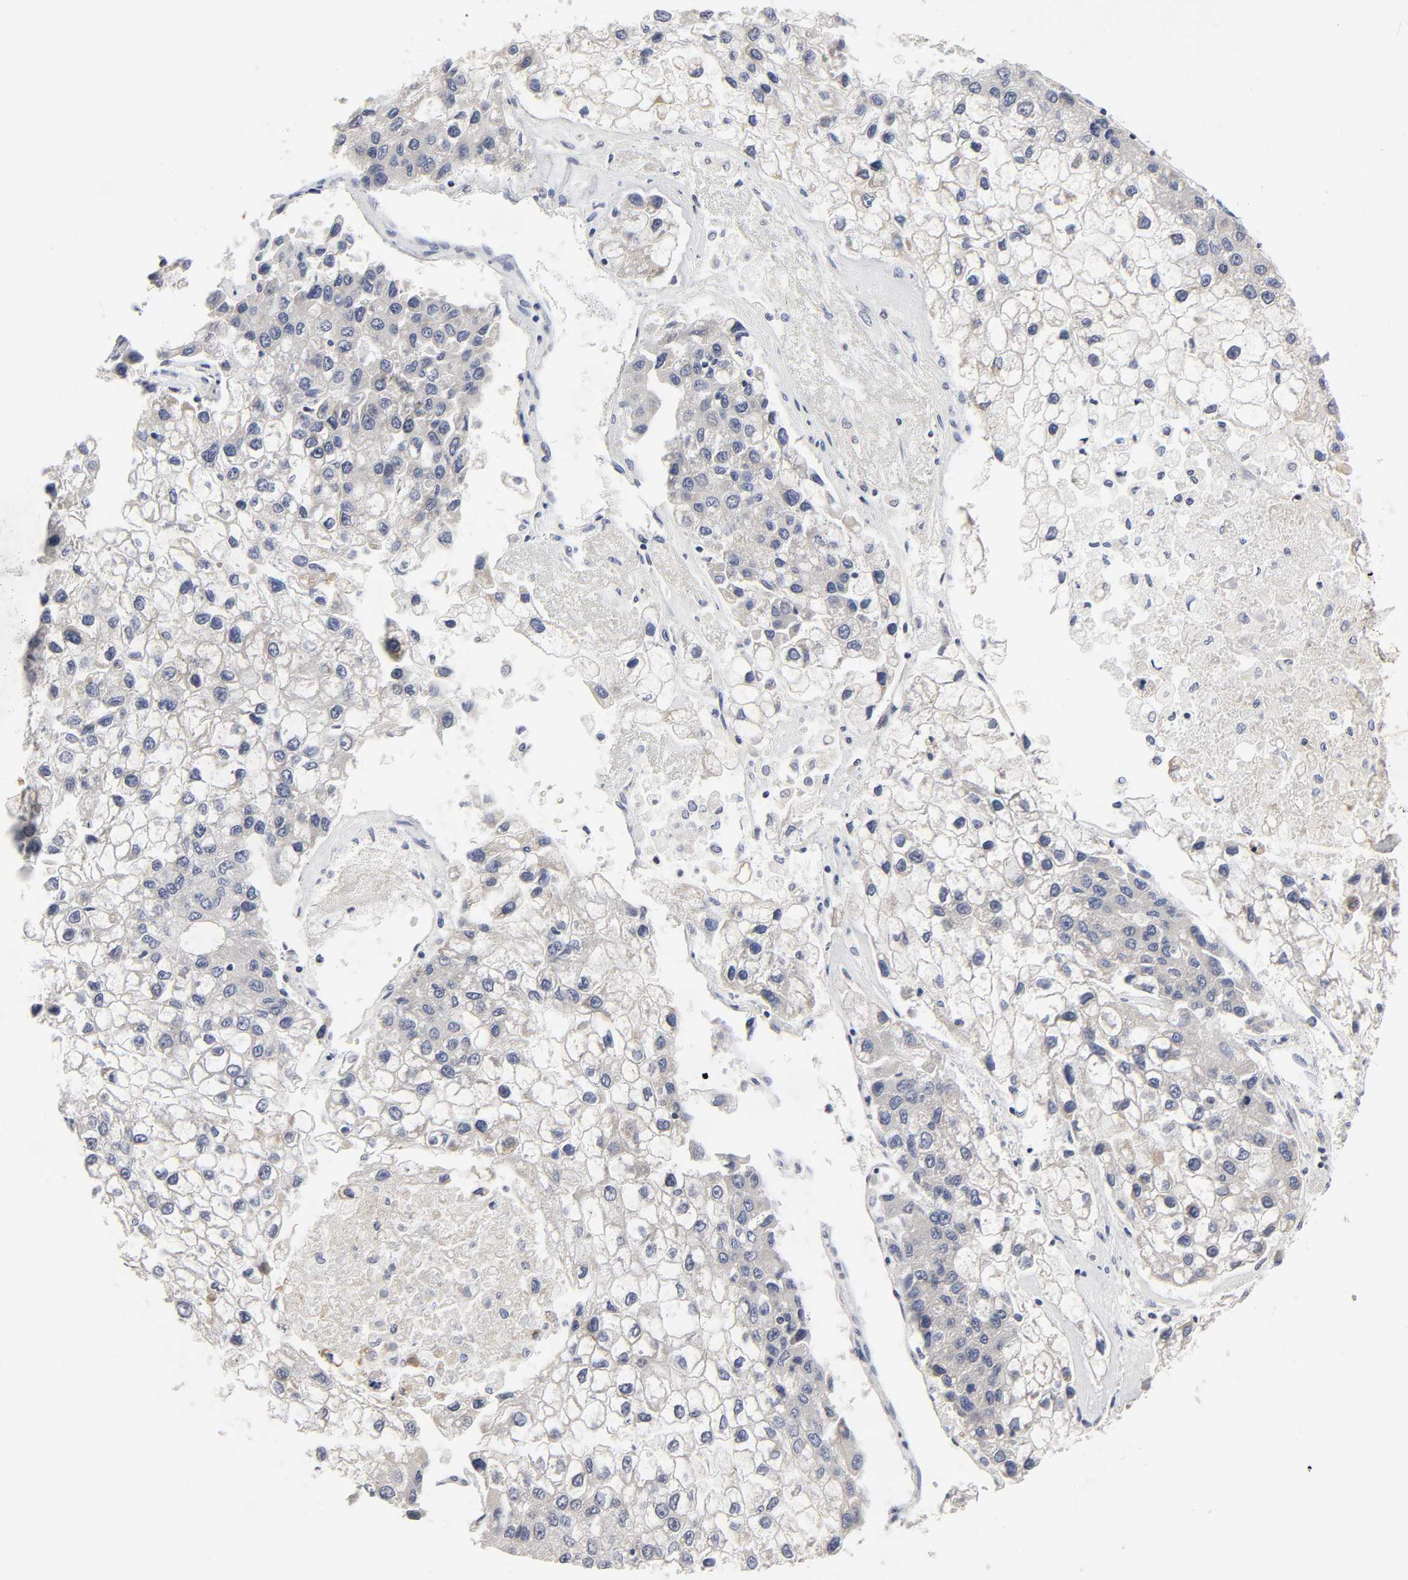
{"staining": {"intensity": "weak", "quantity": "<25%", "location": "cytoplasmic/membranous"}, "tissue": "liver cancer", "cell_type": "Tumor cells", "image_type": "cancer", "snomed": [{"axis": "morphology", "description": "Carcinoma, Hepatocellular, NOS"}, {"axis": "topography", "description": "Liver"}], "caption": "A histopathology image of liver cancer stained for a protein shows no brown staining in tumor cells. Brightfield microscopy of immunohistochemistry (IHC) stained with DAB (3,3'-diaminobenzidine) (brown) and hematoxylin (blue), captured at high magnification.", "gene": "AUH", "patient": {"sex": "female", "age": 66}}